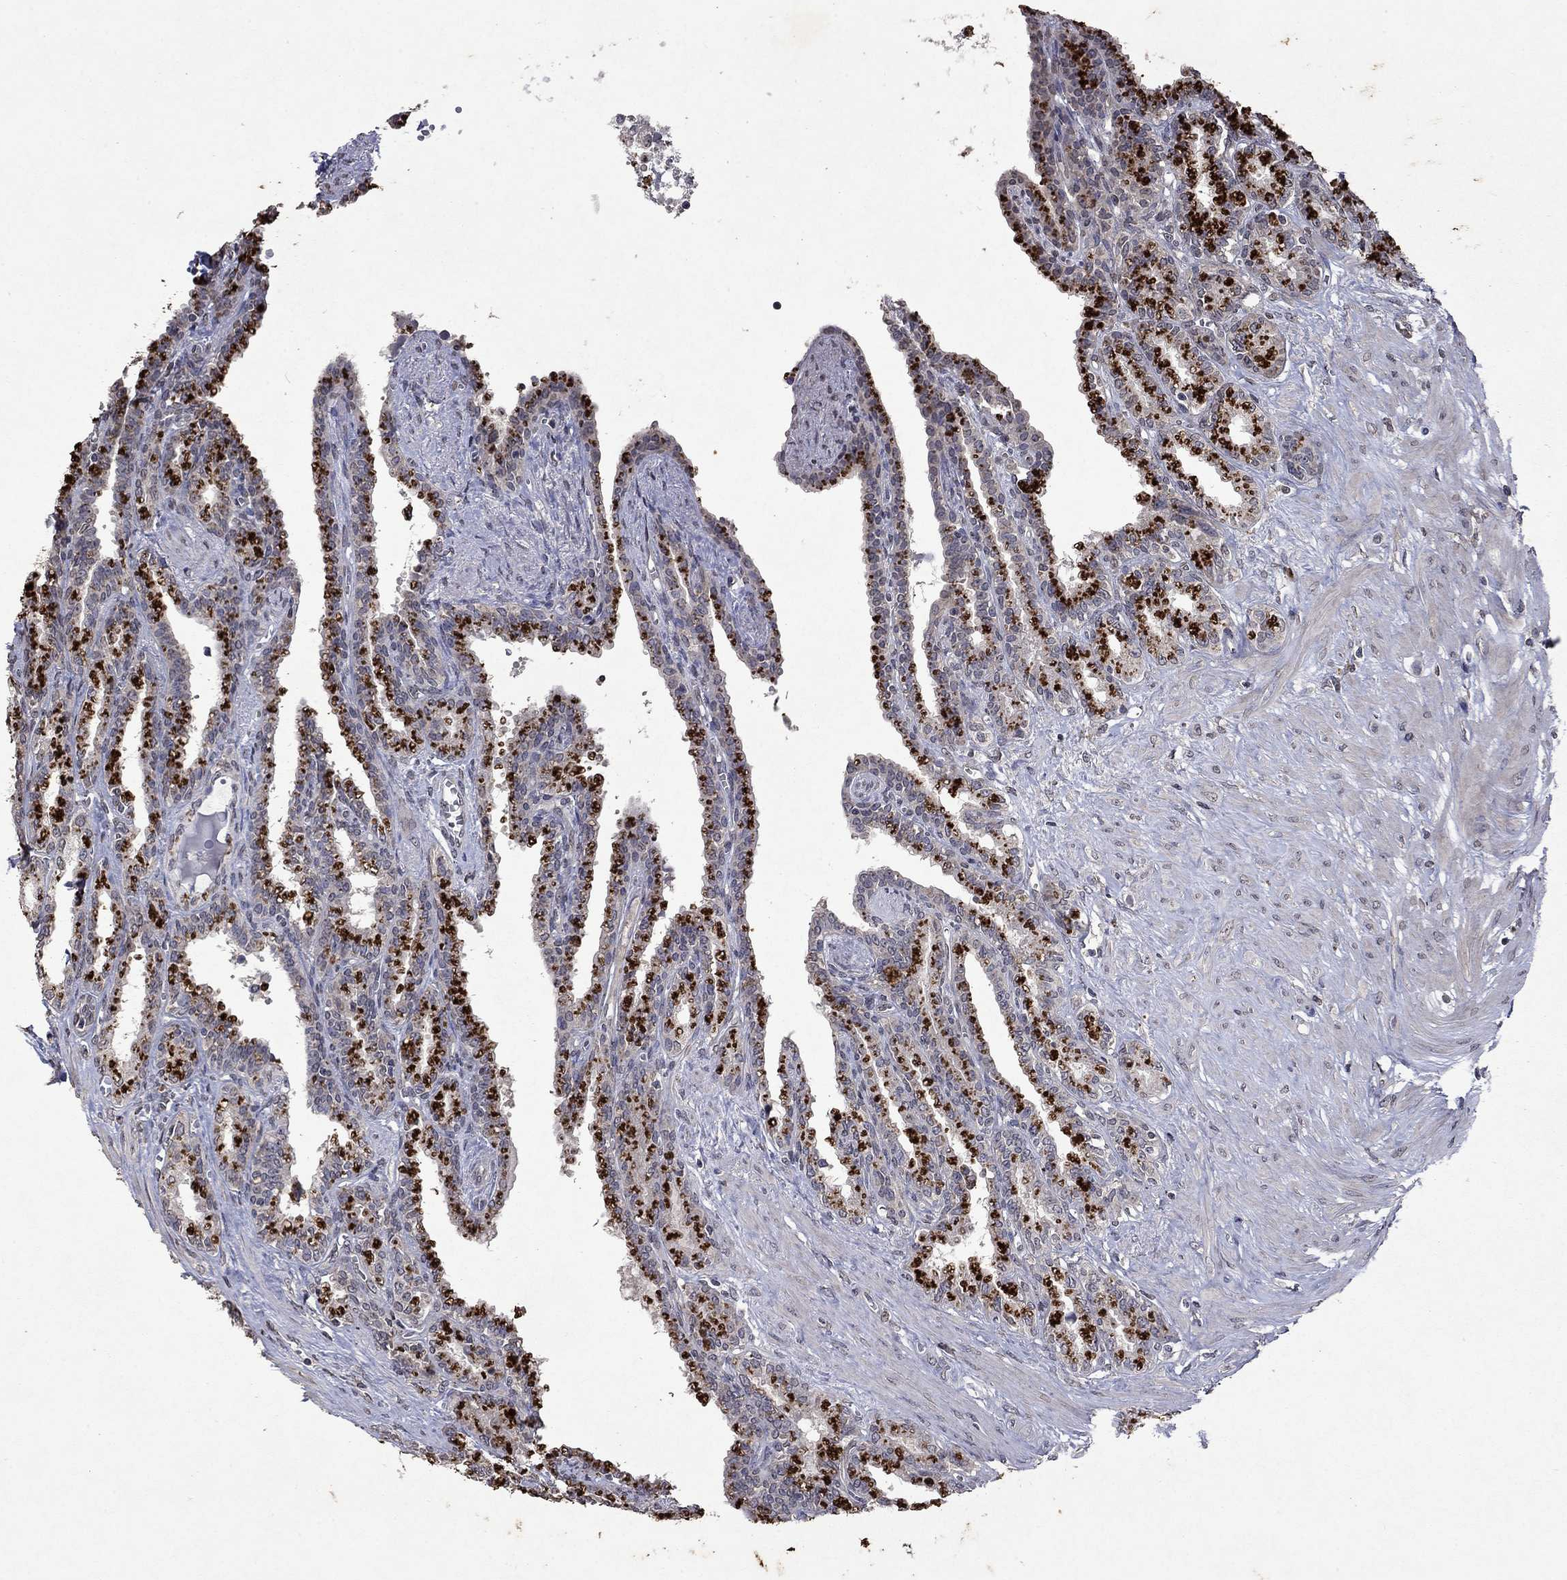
{"staining": {"intensity": "negative", "quantity": "none", "location": "none"}, "tissue": "seminal vesicle", "cell_type": "Glandular cells", "image_type": "normal", "snomed": [{"axis": "morphology", "description": "Normal tissue, NOS"}, {"axis": "morphology", "description": "Urothelial carcinoma, NOS"}, {"axis": "topography", "description": "Urinary bladder"}, {"axis": "topography", "description": "Seminal veicle"}], "caption": "Immunohistochemistry (IHC) micrograph of benign human seminal vesicle stained for a protein (brown), which demonstrates no expression in glandular cells. (Stains: DAB immunohistochemistry with hematoxylin counter stain, Microscopy: brightfield microscopy at high magnification).", "gene": "TTC38", "patient": {"sex": "male", "age": 76}}